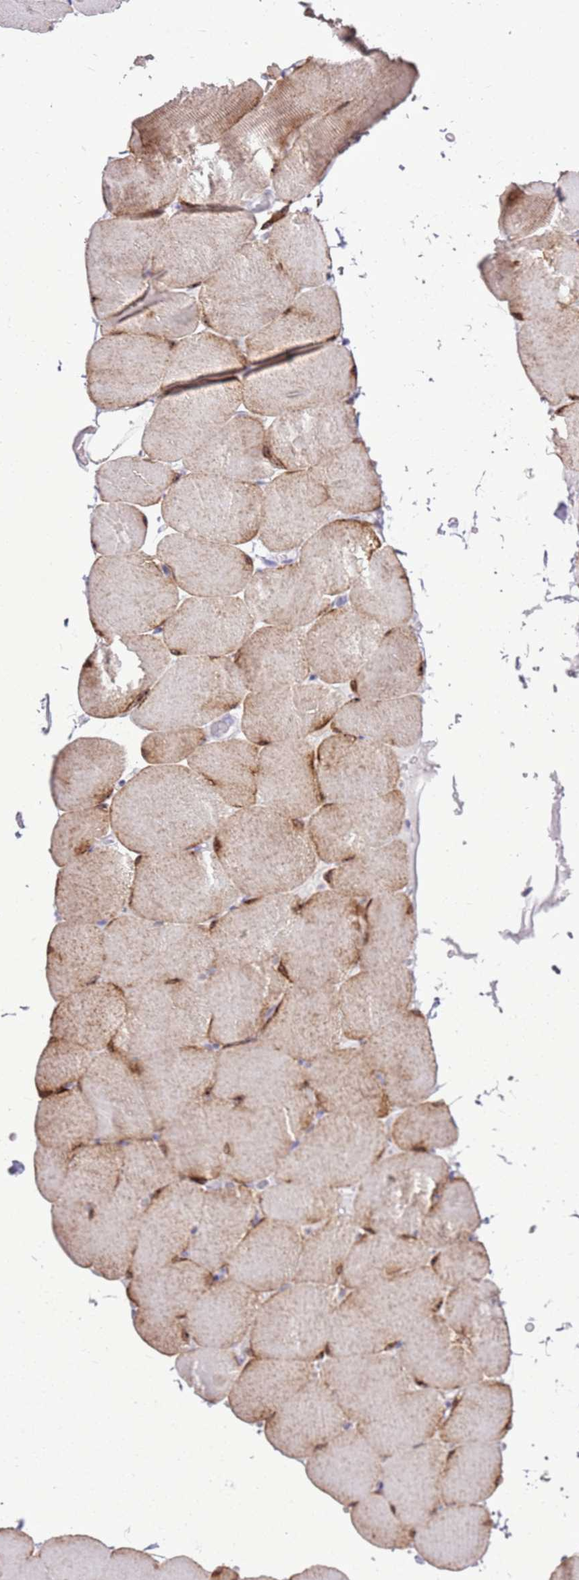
{"staining": {"intensity": "moderate", "quantity": "25%-75%", "location": "cytoplasmic/membranous"}, "tissue": "skeletal muscle", "cell_type": "Myocytes", "image_type": "normal", "snomed": [{"axis": "morphology", "description": "Normal tissue, NOS"}, {"axis": "topography", "description": "Skeletal muscle"}, {"axis": "topography", "description": "Parathyroid gland"}], "caption": "An IHC photomicrograph of normal tissue is shown. Protein staining in brown shows moderate cytoplasmic/membranous positivity in skeletal muscle within myocytes.", "gene": "RPL3L", "patient": {"sex": "female", "age": 37}}